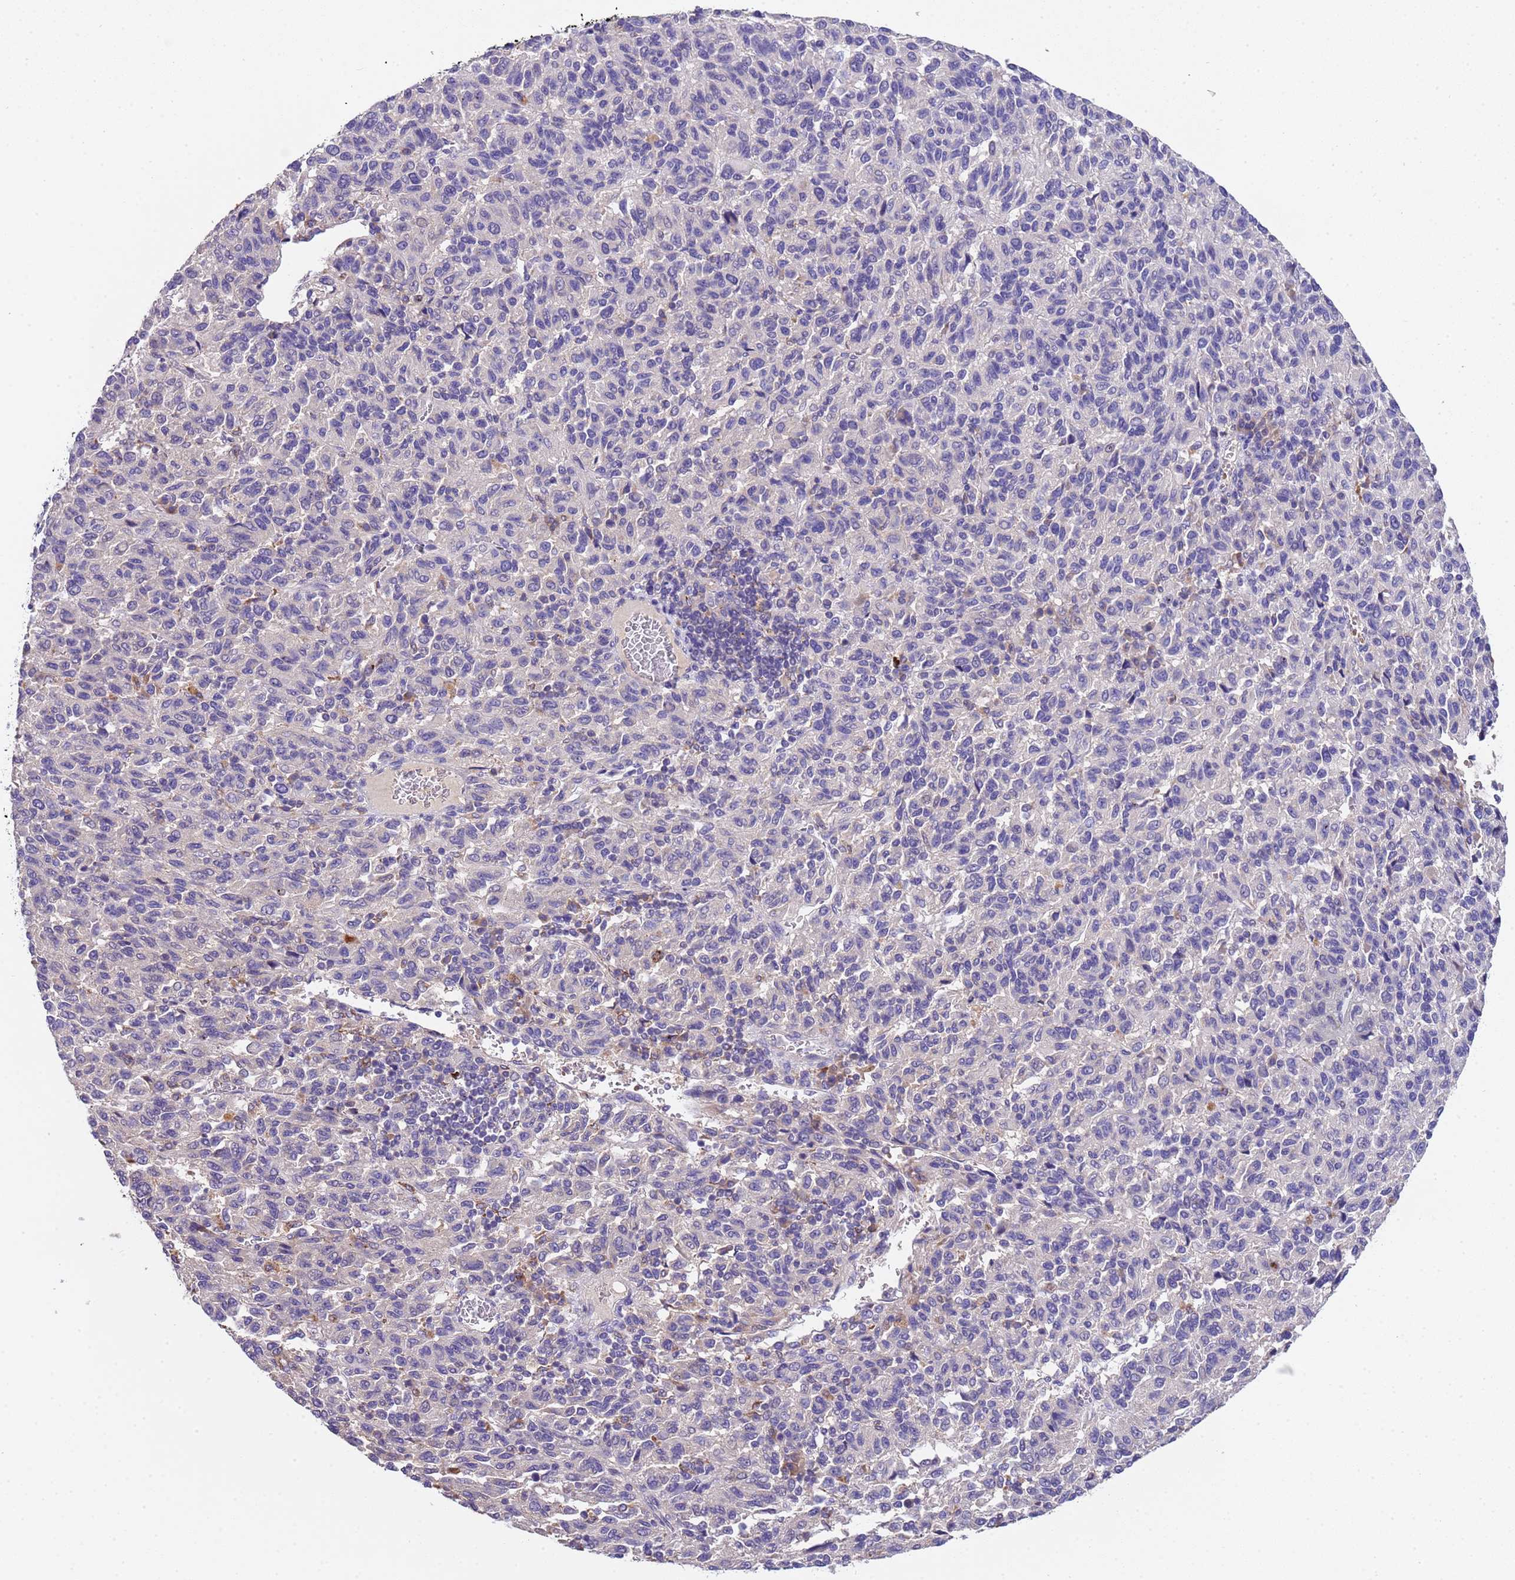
{"staining": {"intensity": "negative", "quantity": "none", "location": "none"}, "tissue": "melanoma", "cell_type": "Tumor cells", "image_type": "cancer", "snomed": [{"axis": "morphology", "description": "Malignant melanoma, Metastatic site"}, {"axis": "topography", "description": "Lung"}], "caption": "This is a micrograph of immunohistochemistry staining of malignant melanoma (metastatic site), which shows no positivity in tumor cells. (DAB (3,3'-diaminobenzidine) IHC visualized using brightfield microscopy, high magnification).", "gene": "SLC24A3", "patient": {"sex": "male", "age": 64}}